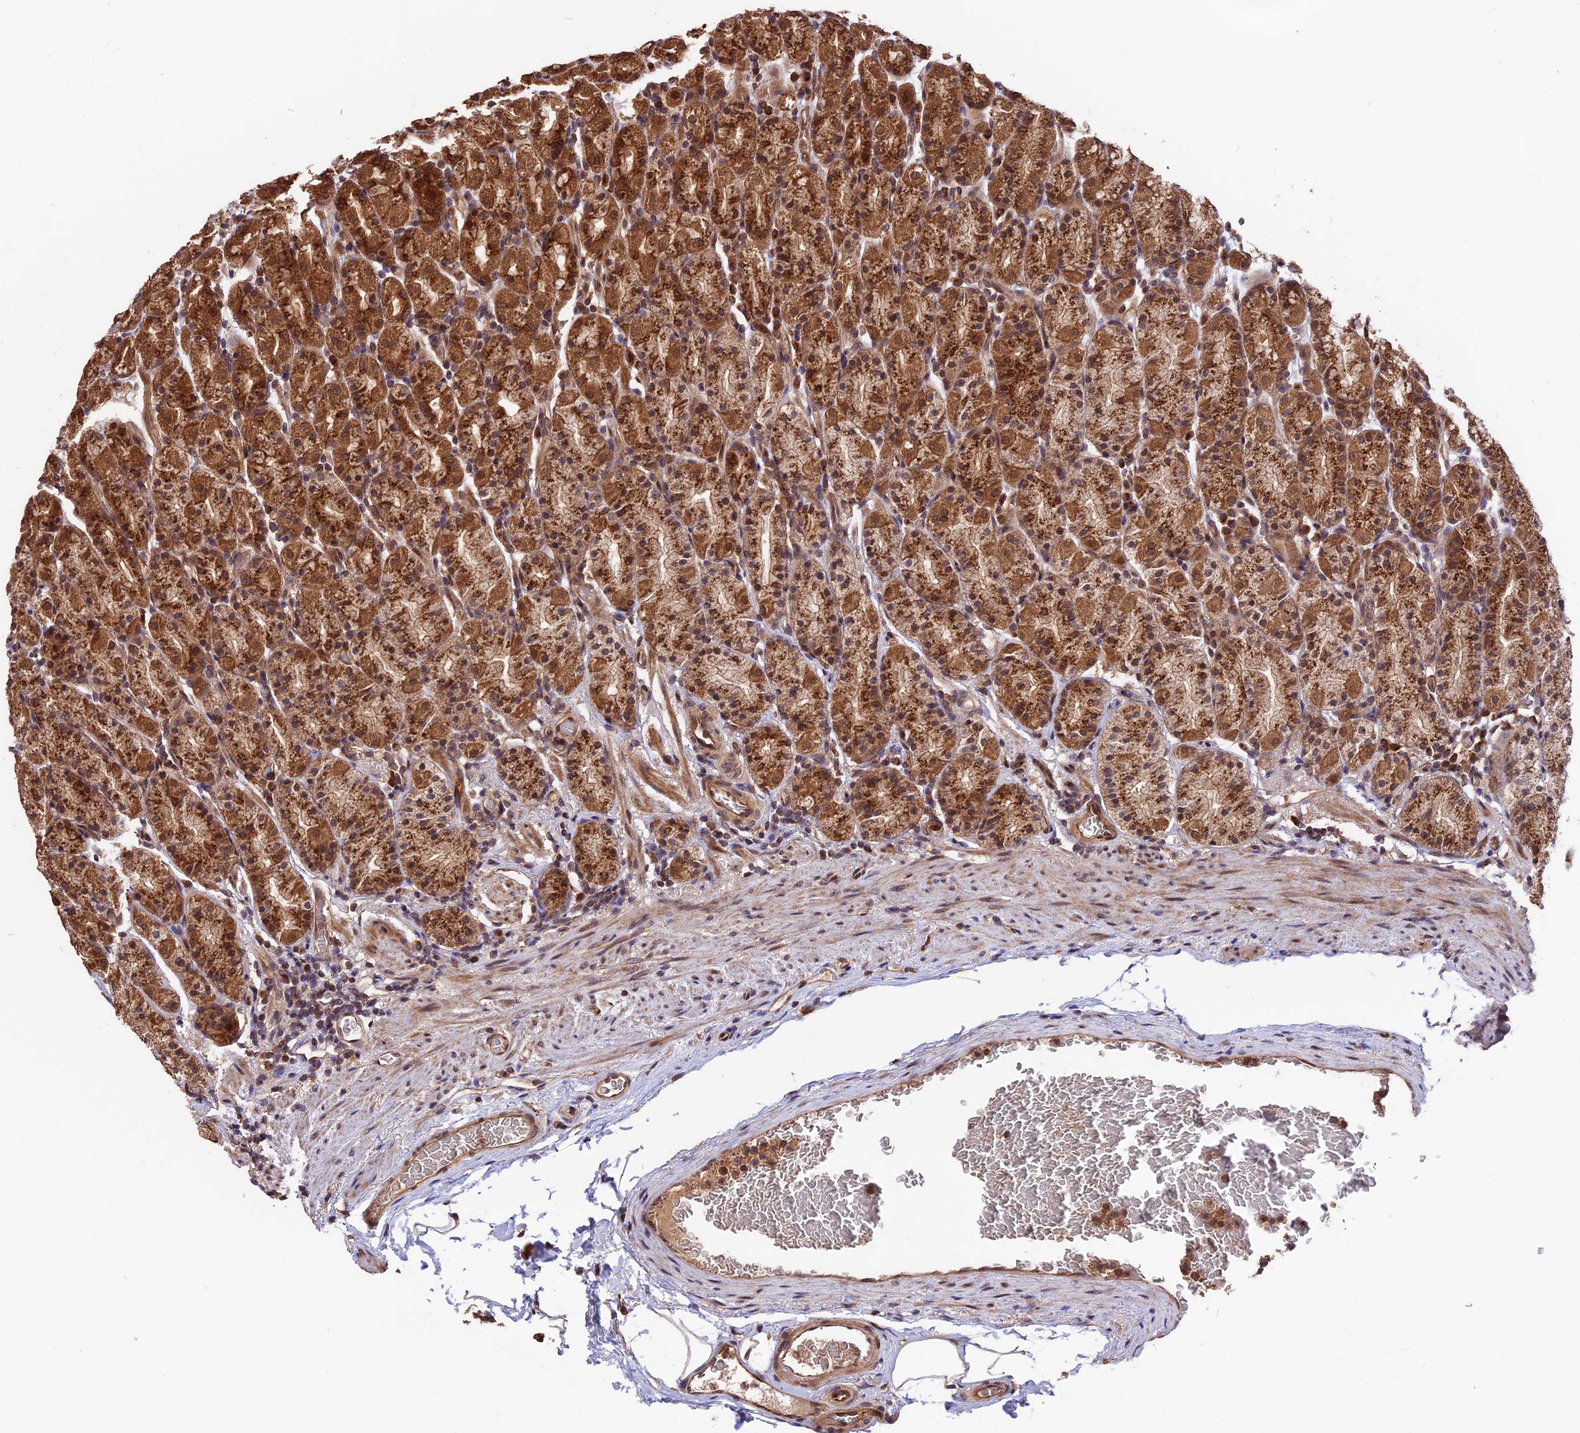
{"staining": {"intensity": "strong", "quantity": ">75%", "location": "cytoplasmic/membranous,nuclear"}, "tissue": "stomach", "cell_type": "Glandular cells", "image_type": "normal", "snomed": [{"axis": "morphology", "description": "Normal tissue, NOS"}, {"axis": "topography", "description": "Stomach, upper"}, {"axis": "topography", "description": "Stomach, lower"}, {"axis": "topography", "description": "Small intestine"}], "caption": "A brown stain labels strong cytoplasmic/membranous,nuclear expression of a protein in glandular cells of unremarkable stomach. (DAB (3,3'-diaminobenzidine) = brown stain, brightfield microscopy at high magnification).", "gene": "ESCO1", "patient": {"sex": "male", "age": 68}}